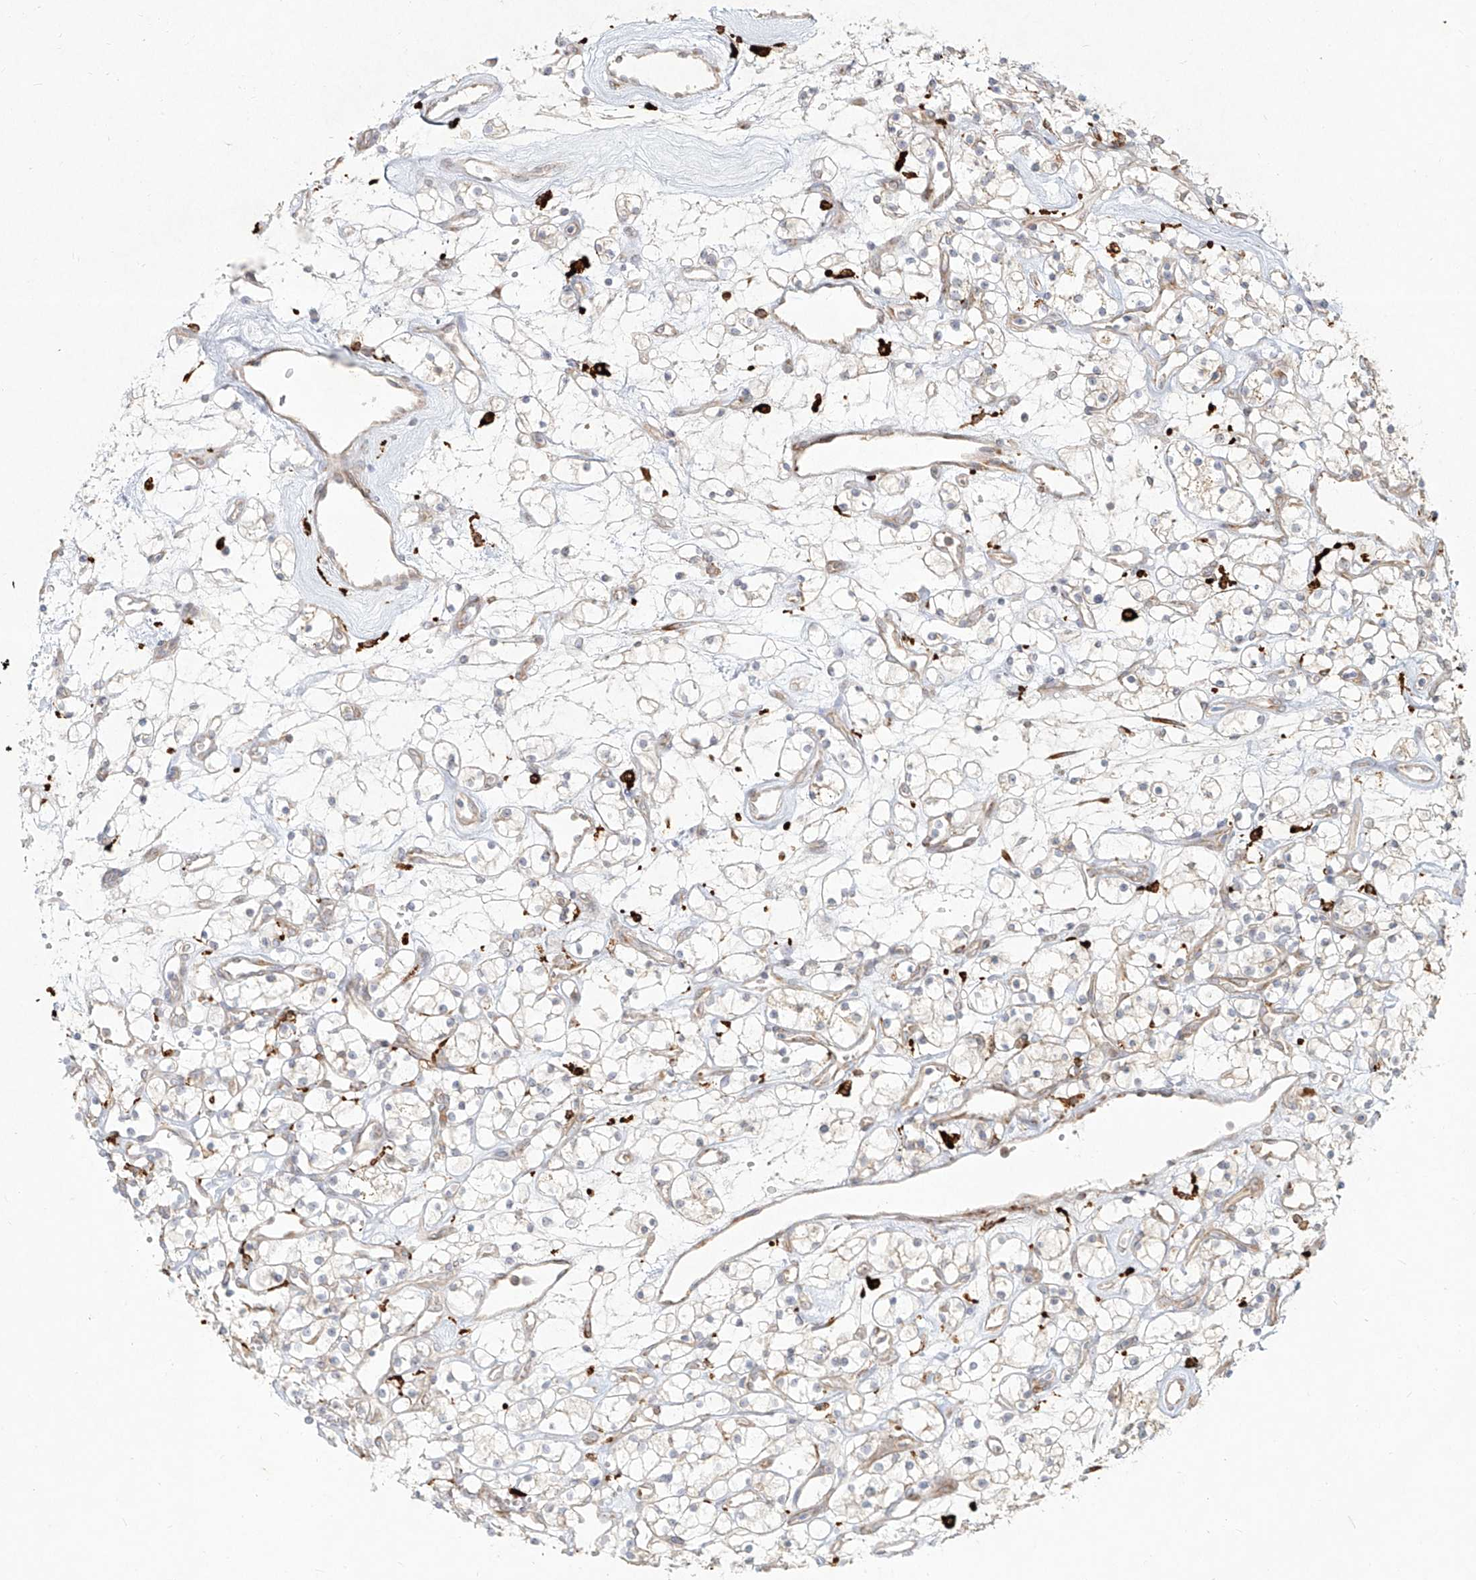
{"staining": {"intensity": "negative", "quantity": "none", "location": "none"}, "tissue": "renal cancer", "cell_type": "Tumor cells", "image_type": "cancer", "snomed": [{"axis": "morphology", "description": "Adenocarcinoma, NOS"}, {"axis": "topography", "description": "Kidney"}], "caption": "Histopathology image shows no protein staining in tumor cells of renal adenocarcinoma tissue.", "gene": "CD209", "patient": {"sex": "female", "age": 60}}